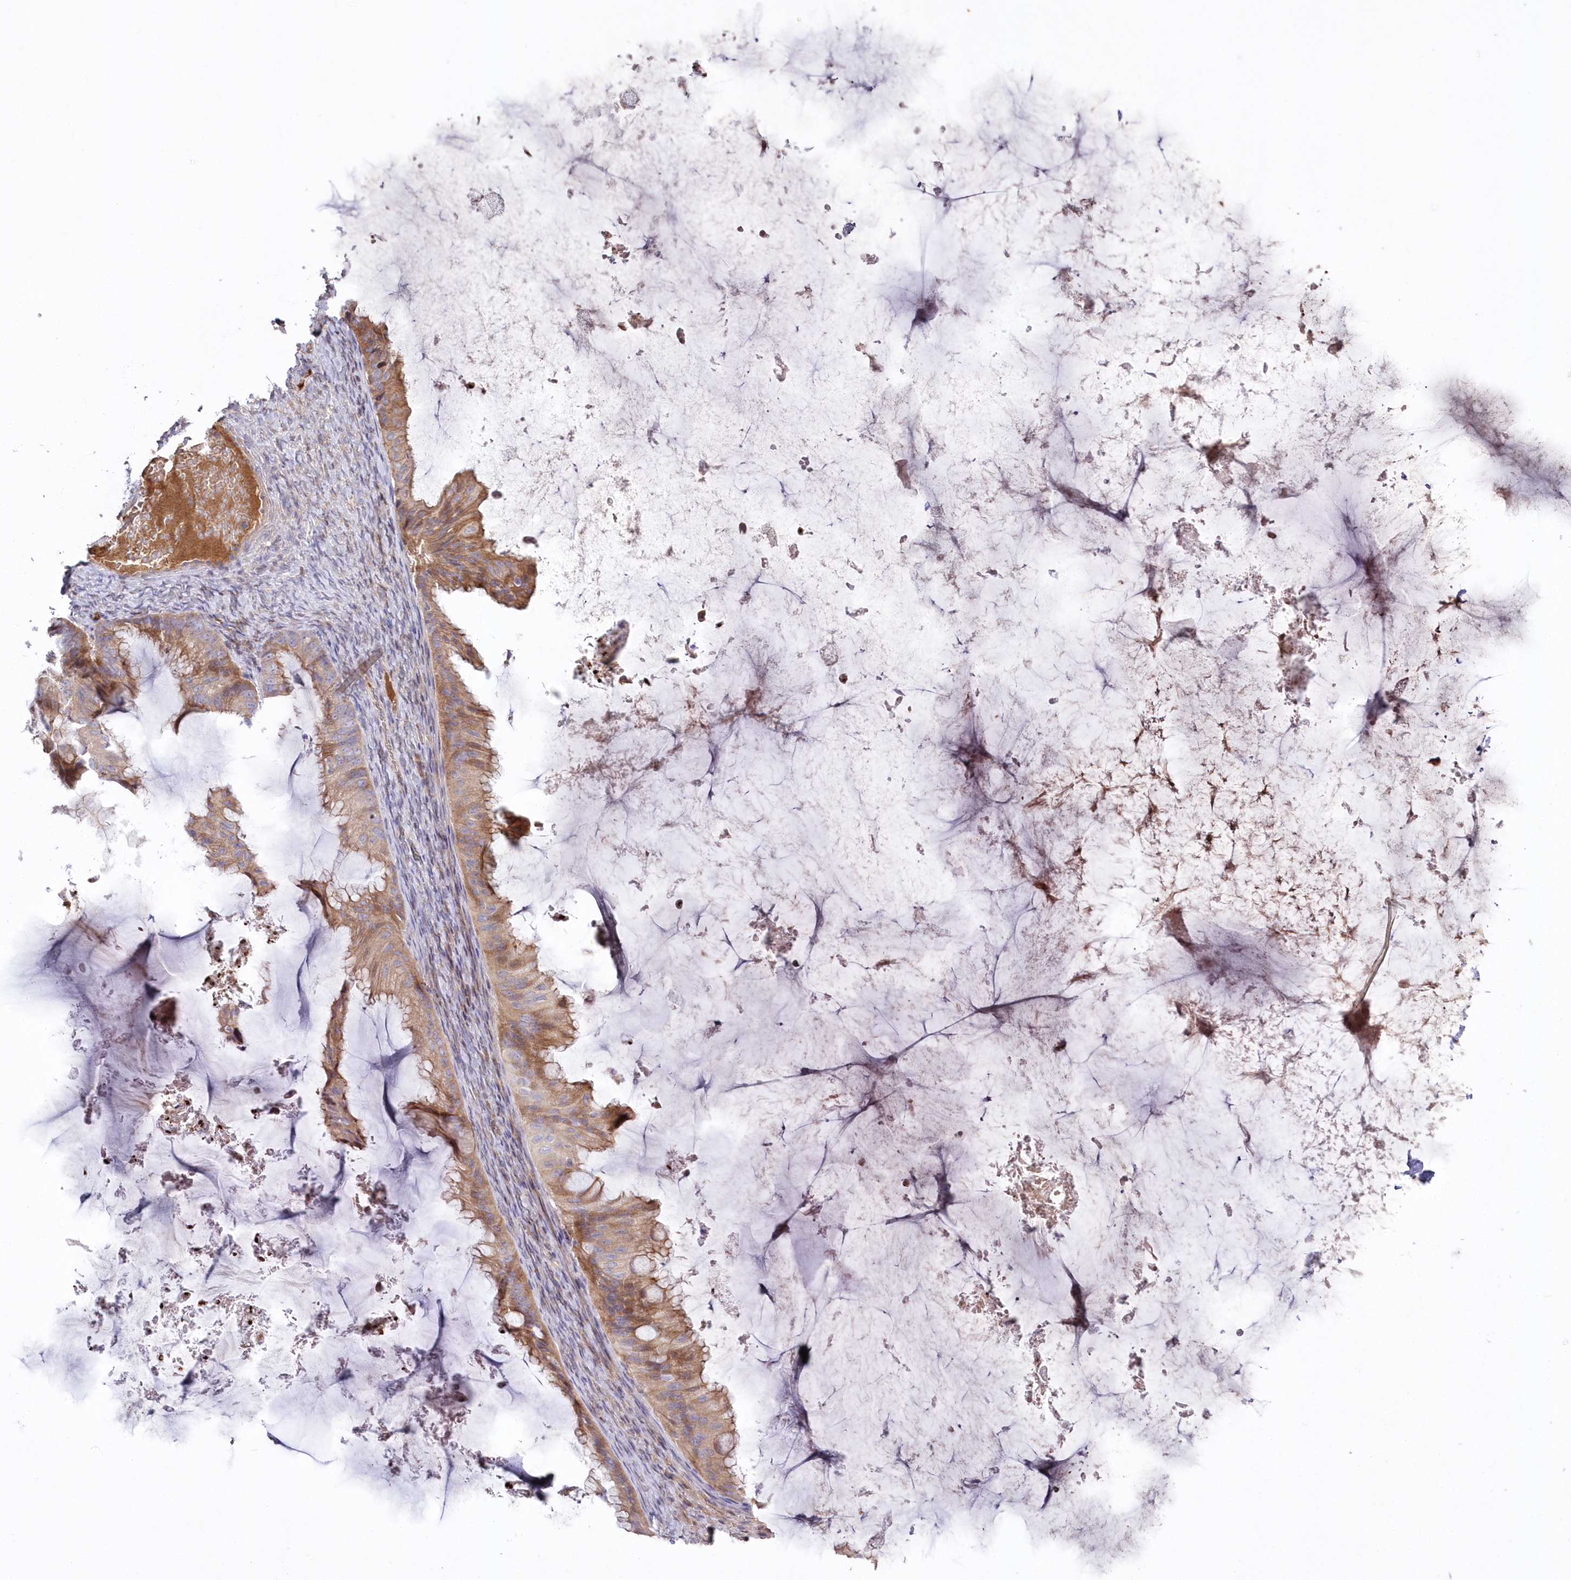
{"staining": {"intensity": "moderate", "quantity": ">75%", "location": "cytoplasmic/membranous"}, "tissue": "ovarian cancer", "cell_type": "Tumor cells", "image_type": "cancer", "snomed": [{"axis": "morphology", "description": "Cystadenocarcinoma, mucinous, NOS"}, {"axis": "topography", "description": "Ovary"}], "caption": "This micrograph demonstrates ovarian cancer stained with immunohistochemistry to label a protein in brown. The cytoplasmic/membranous of tumor cells show moderate positivity for the protein. Nuclei are counter-stained blue.", "gene": "WBP1L", "patient": {"sex": "female", "age": 61}}